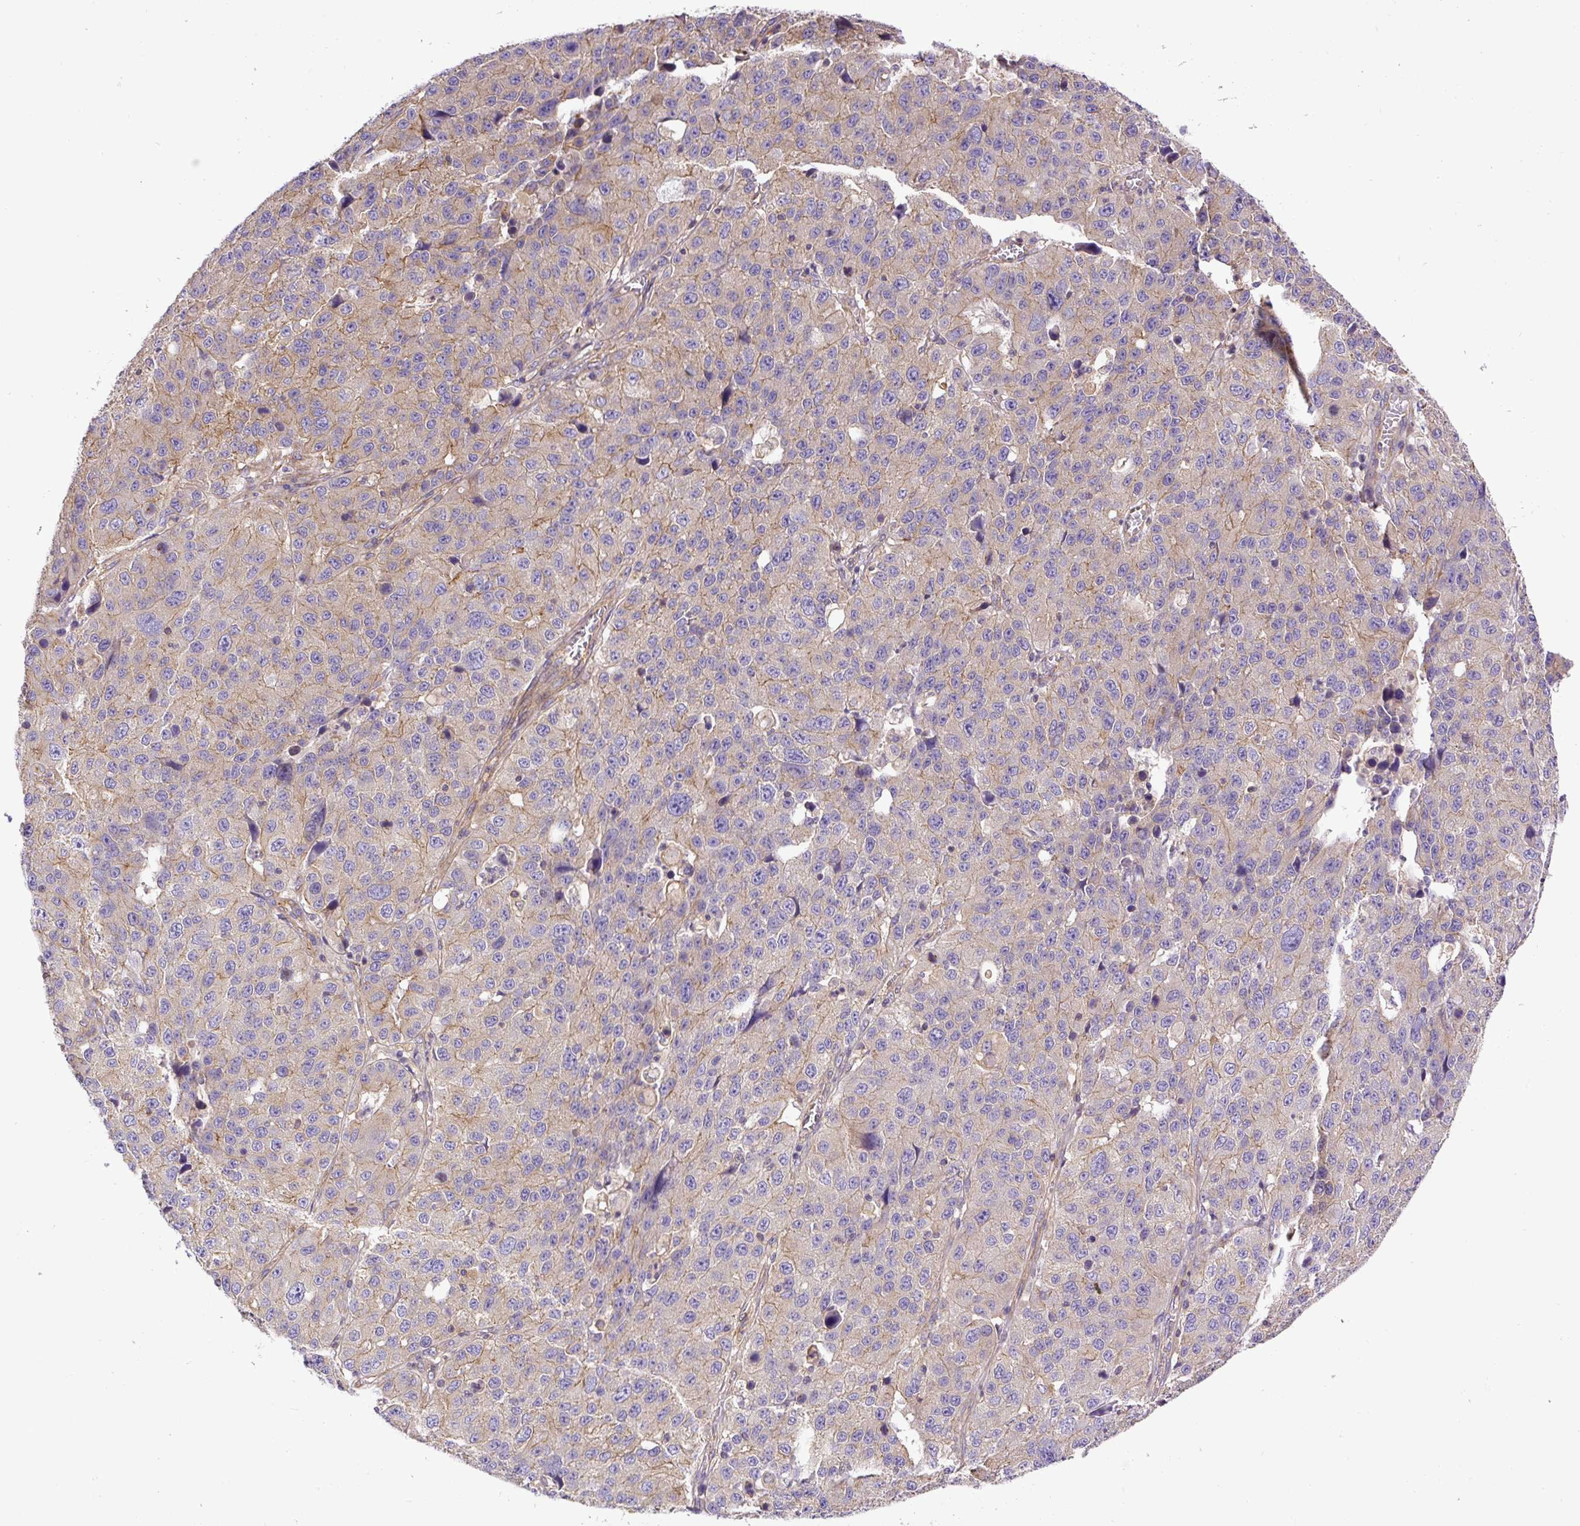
{"staining": {"intensity": "moderate", "quantity": "25%-75%", "location": "cytoplasmic/membranous"}, "tissue": "stomach cancer", "cell_type": "Tumor cells", "image_type": "cancer", "snomed": [{"axis": "morphology", "description": "Adenocarcinoma, NOS"}, {"axis": "topography", "description": "Stomach"}], "caption": "Immunohistochemistry image of stomach cancer stained for a protein (brown), which demonstrates medium levels of moderate cytoplasmic/membranous positivity in about 25%-75% of tumor cells.", "gene": "DCTN1", "patient": {"sex": "male", "age": 71}}